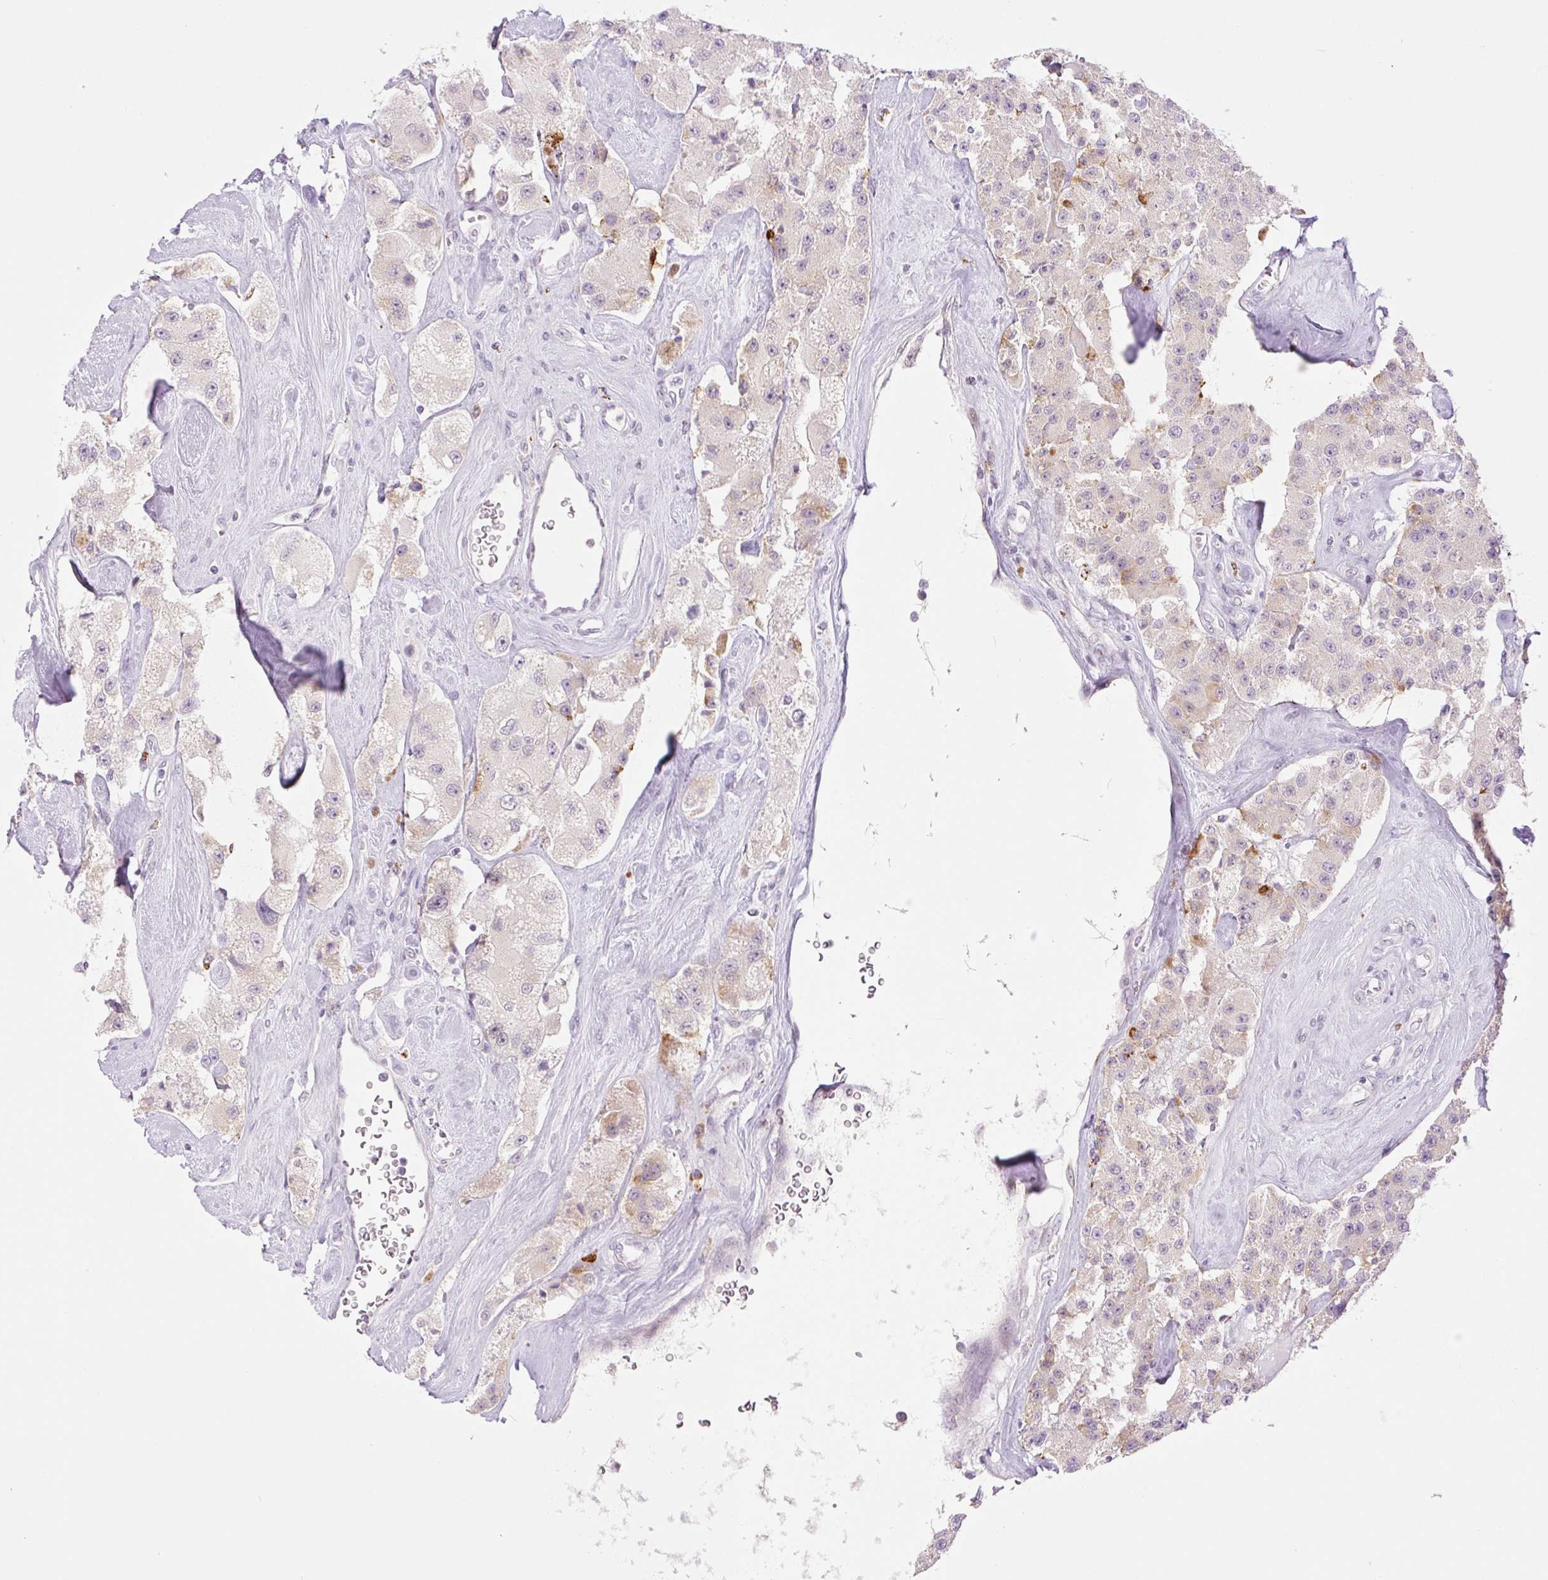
{"staining": {"intensity": "weak", "quantity": "<25%", "location": "cytoplasmic/membranous"}, "tissue": "carcinoid", "cell_type": "Tumor cells", "image_type": "cancer", "snomed": [{"axis": "morphology", "description": "Carcinoid, malignant, NOS"}, {"axis": "topography", "description": "Pancreas"}], "caption": "This is an IHC histopathology image of malignant carcinoid. There is no staining in tumor cells.", "gene": "SPRYD4", "patient": {"sex": "male", "age": 41}}